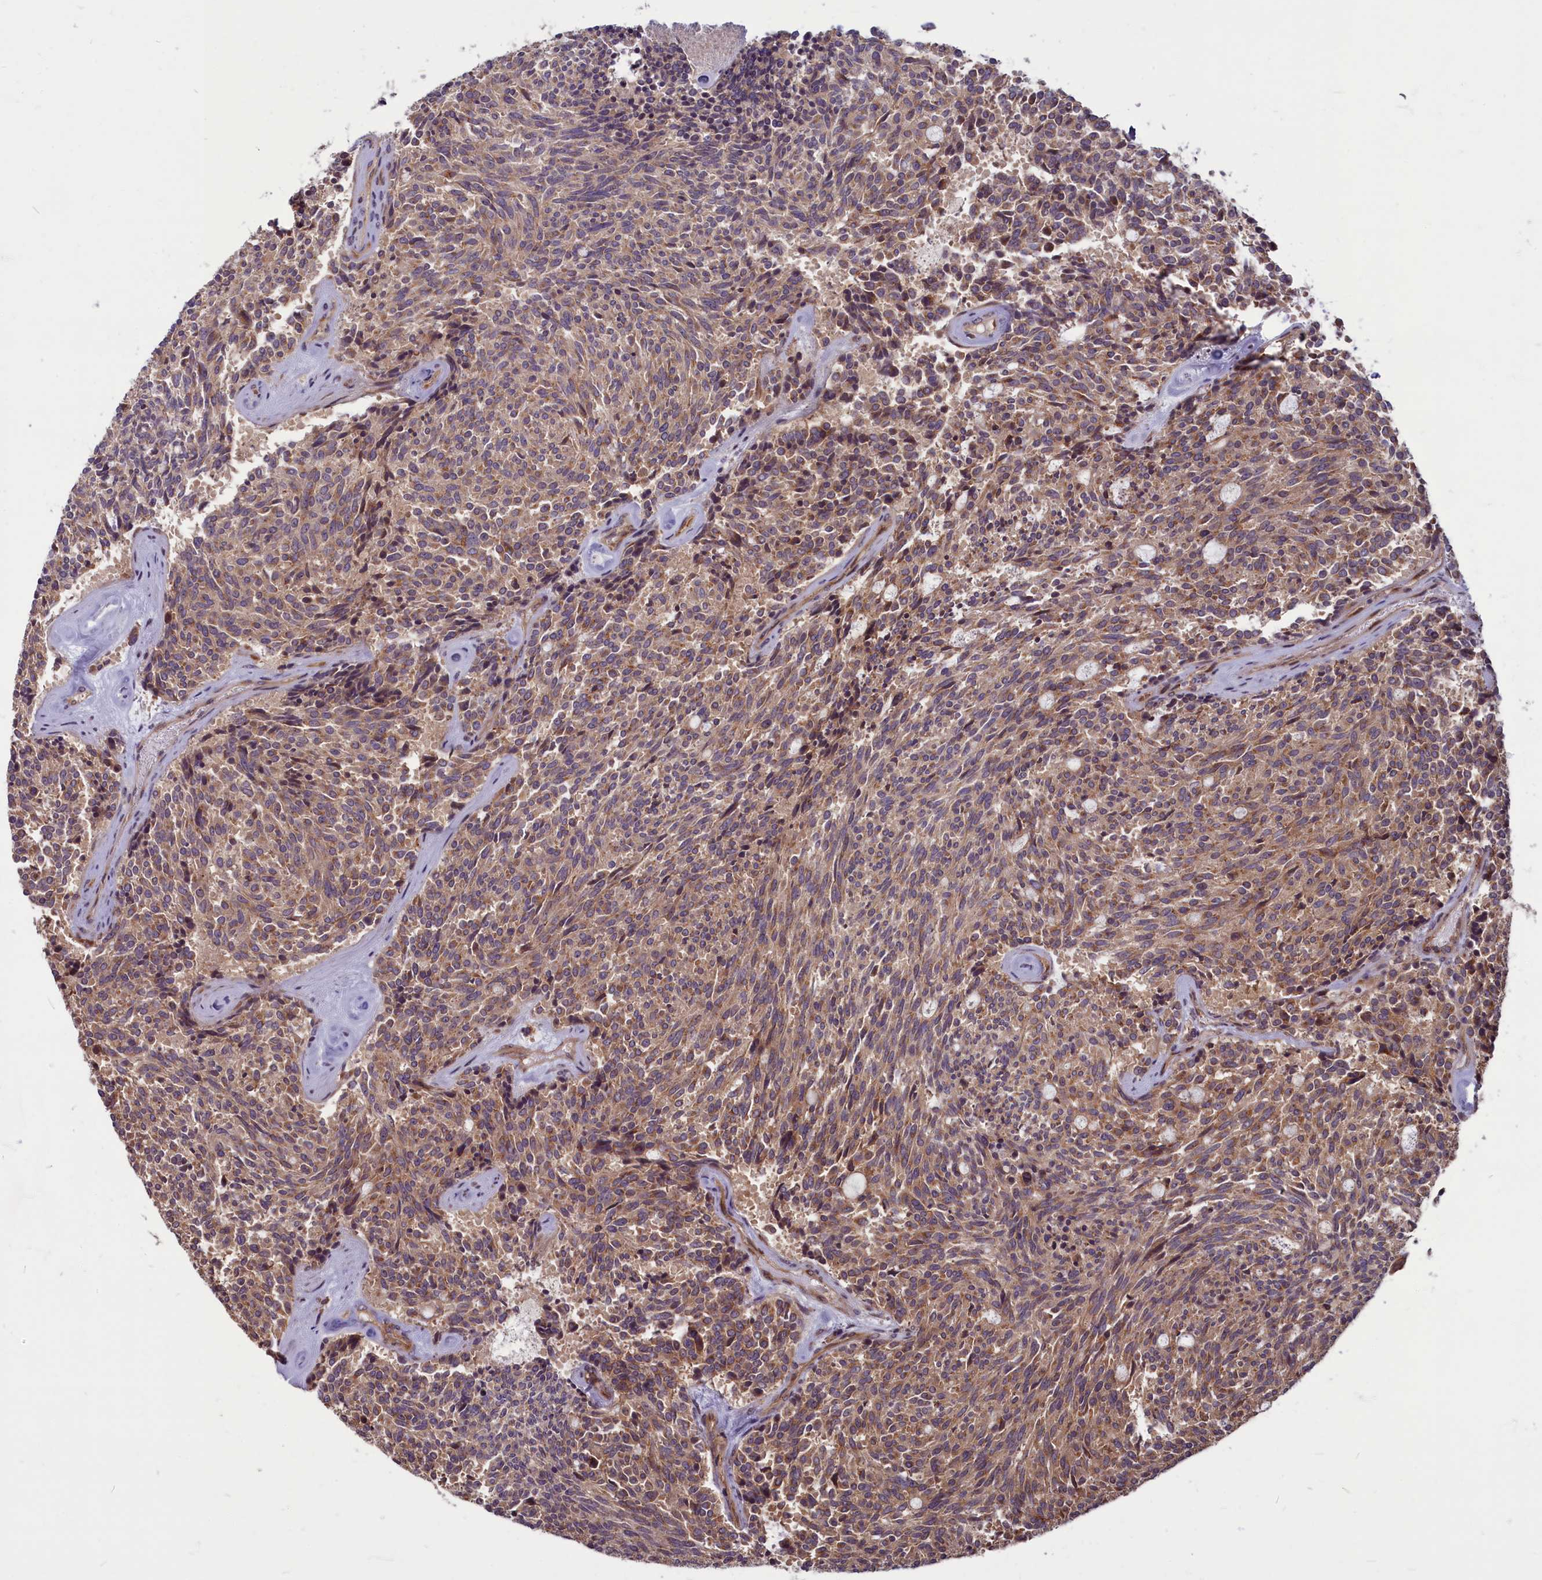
{"staining": {"intensity": "moderate", "quantity": ">75%", "location": "cytoplasmic/membranous"}, "tissue": "carcinoid", "cell_type": "Tumor cells", "image_type": "cancer", "snomed": [{"axis": "morphology", "description": "Carcinoid, malignant, NOS"}, {"axis": "topography", "description": "Pancreas"}], "caption": "This histopathology image reveals IHC staining of human carcinoid (malignant), with medium moderate cytoplasmic/membranous positivity in approximately >75% of tumor cells.", "gene": "MYCBP", "patient": {"sex": "female", "age": 54}}